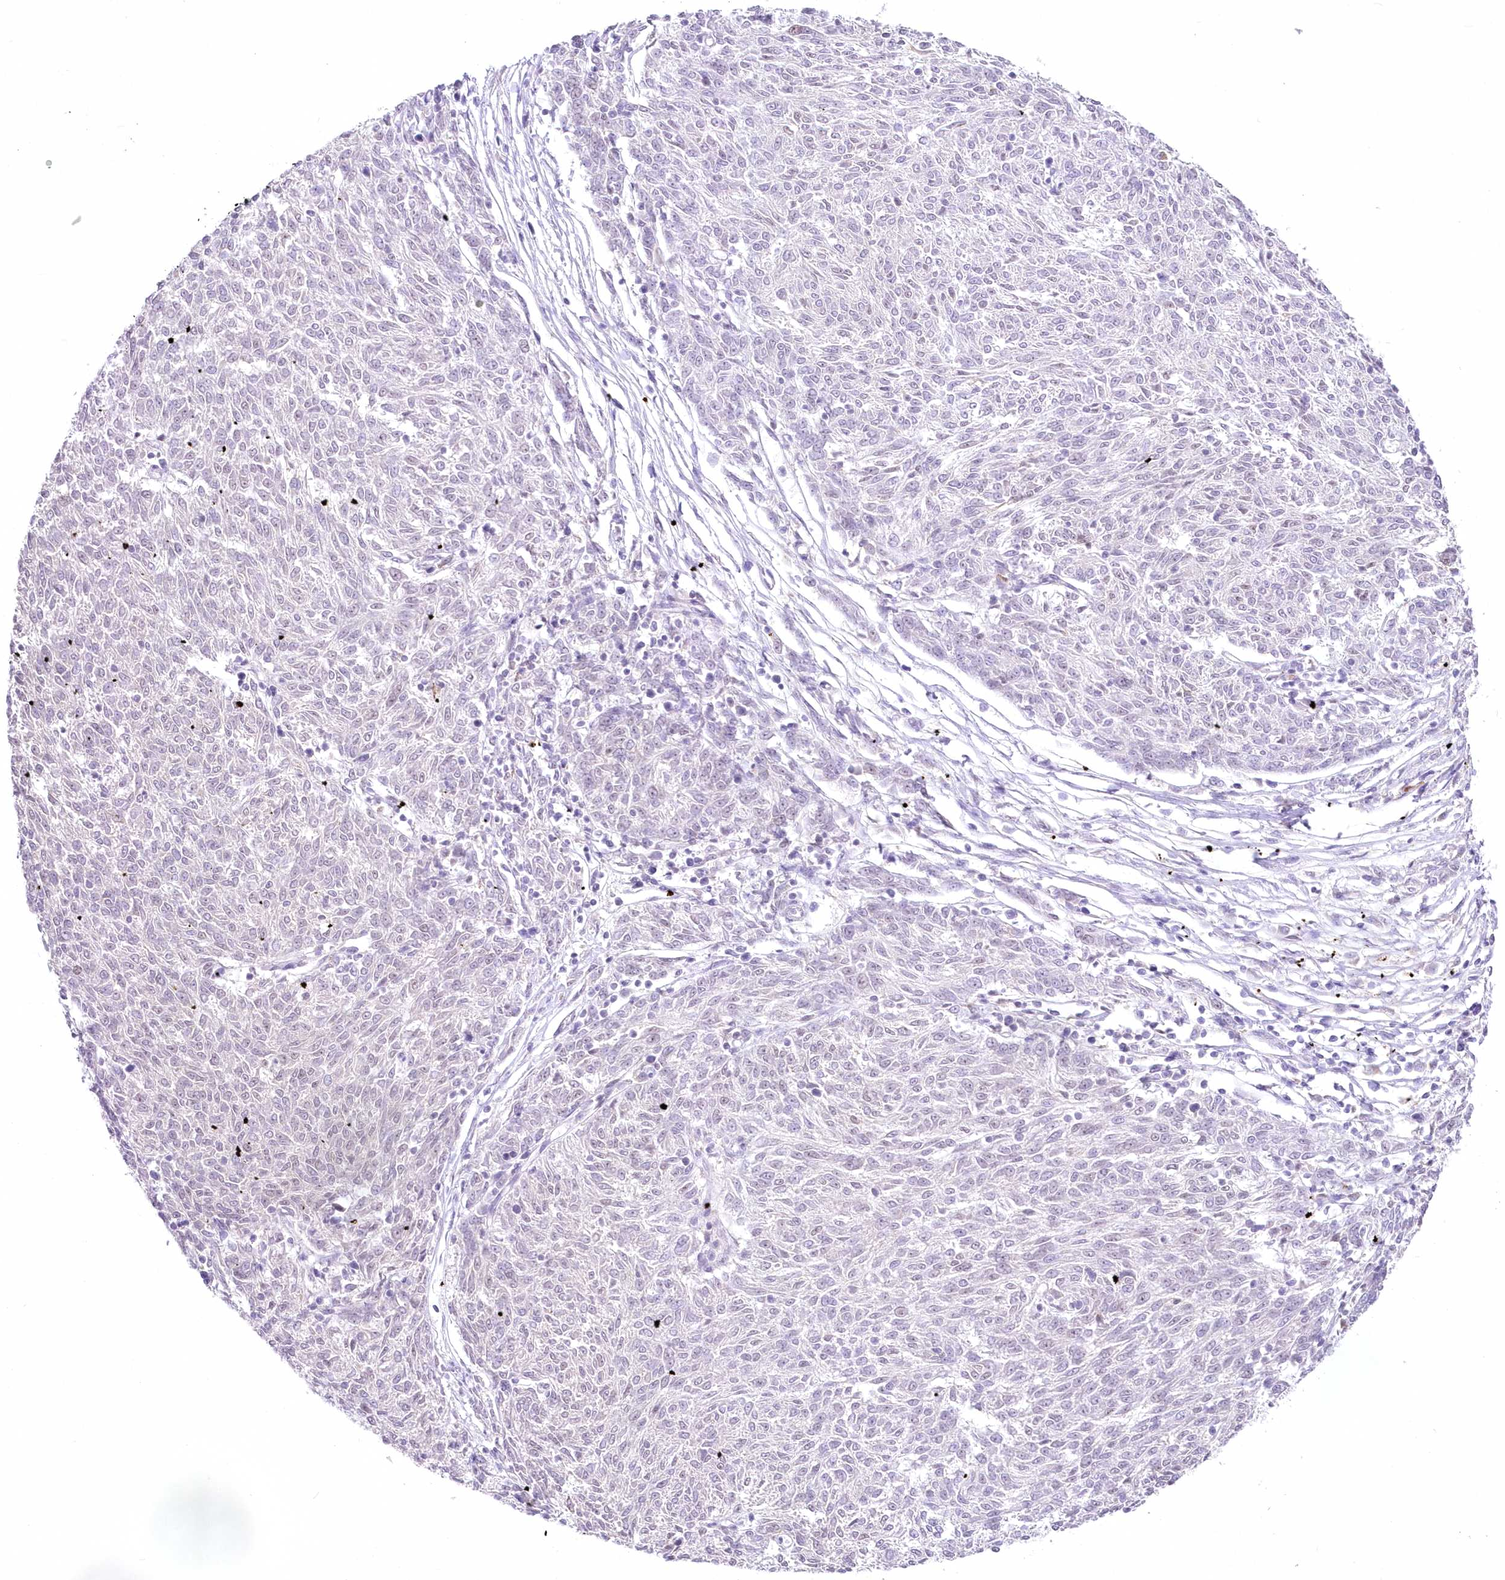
{"staining": {"intensity": "negative", "quantity": "none", "location": "none"}, "tissue": "melanoma", "cell_type": "Tumor cells", "image_type": "cancer", "snomed": [{"axis": "morphology", "description": "Malignant melanoma, NOS"}, {"axis": "topography", "description": "Skin"}], "caption": "A high-resolution photomicrograph shows immunohistochemistry staining of melanoma, which shows no significant staining in tumor cells. Nuclei are stained in blue.", "gene": "RBM27", "patient": {"sex": "female", "age": 72}}